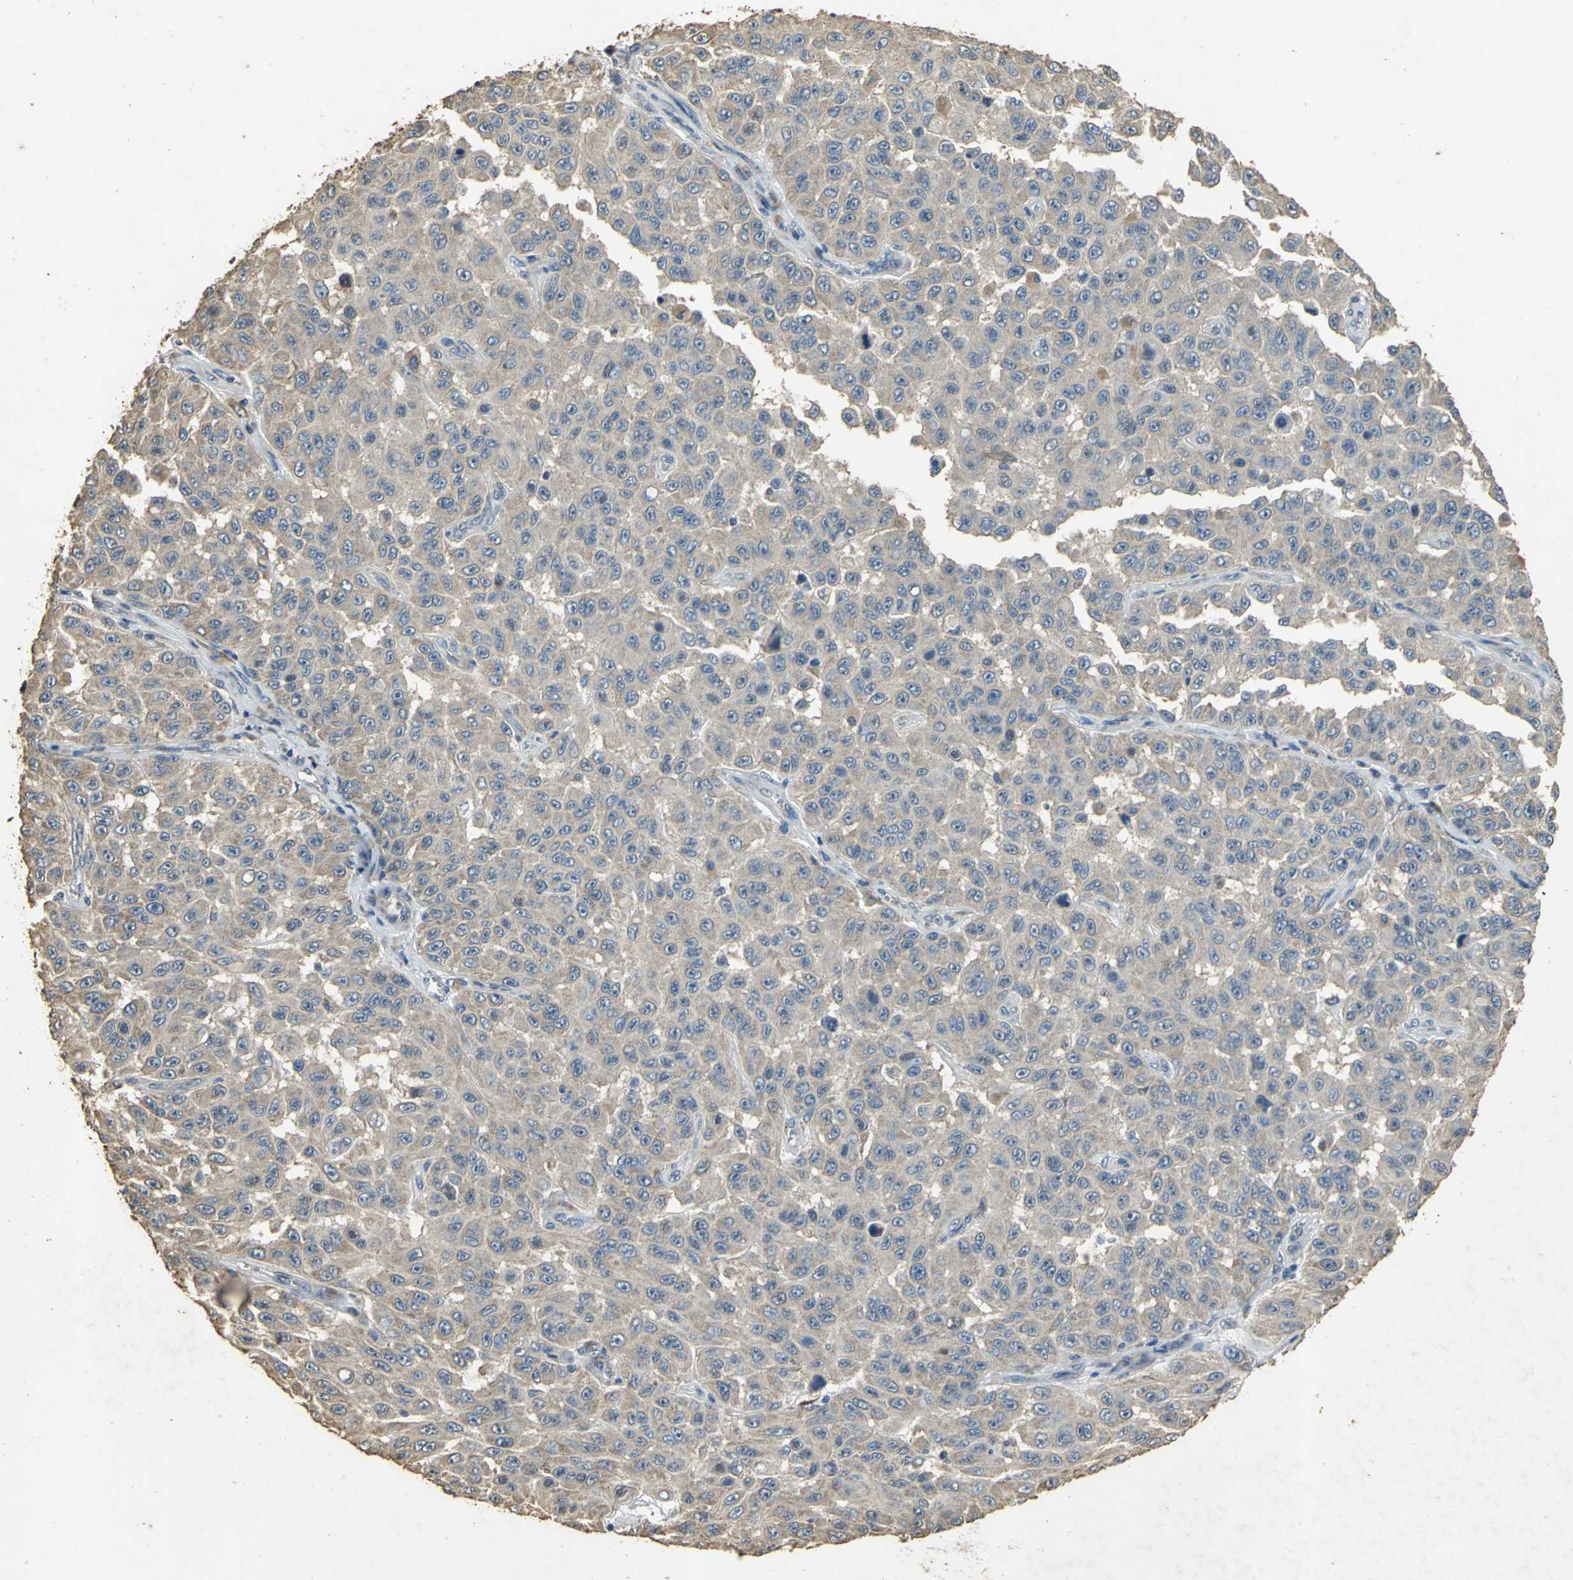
{"staining": {"intensity": "moderate", "quantity": ">75%", "location": "cytoplasmic/membranous"}, "tissue": "melanoma", "cell_type": "Tumor cells", "image_type": "cancer", "snomed": [{"axis": "morphology", "description": "Malignant melanoma, NOS"}, {"axis": "topography", "description": "Skin"}], "caption": "DAB (3,3'-diaminobenzidine) immunohistochemical staining of melanoma displays moderate cytoplasmic/membranous protein expression in about >75% of tumor cells.", "gene": "ACSL4", "patient": {"sex": "male", "age": 30}}